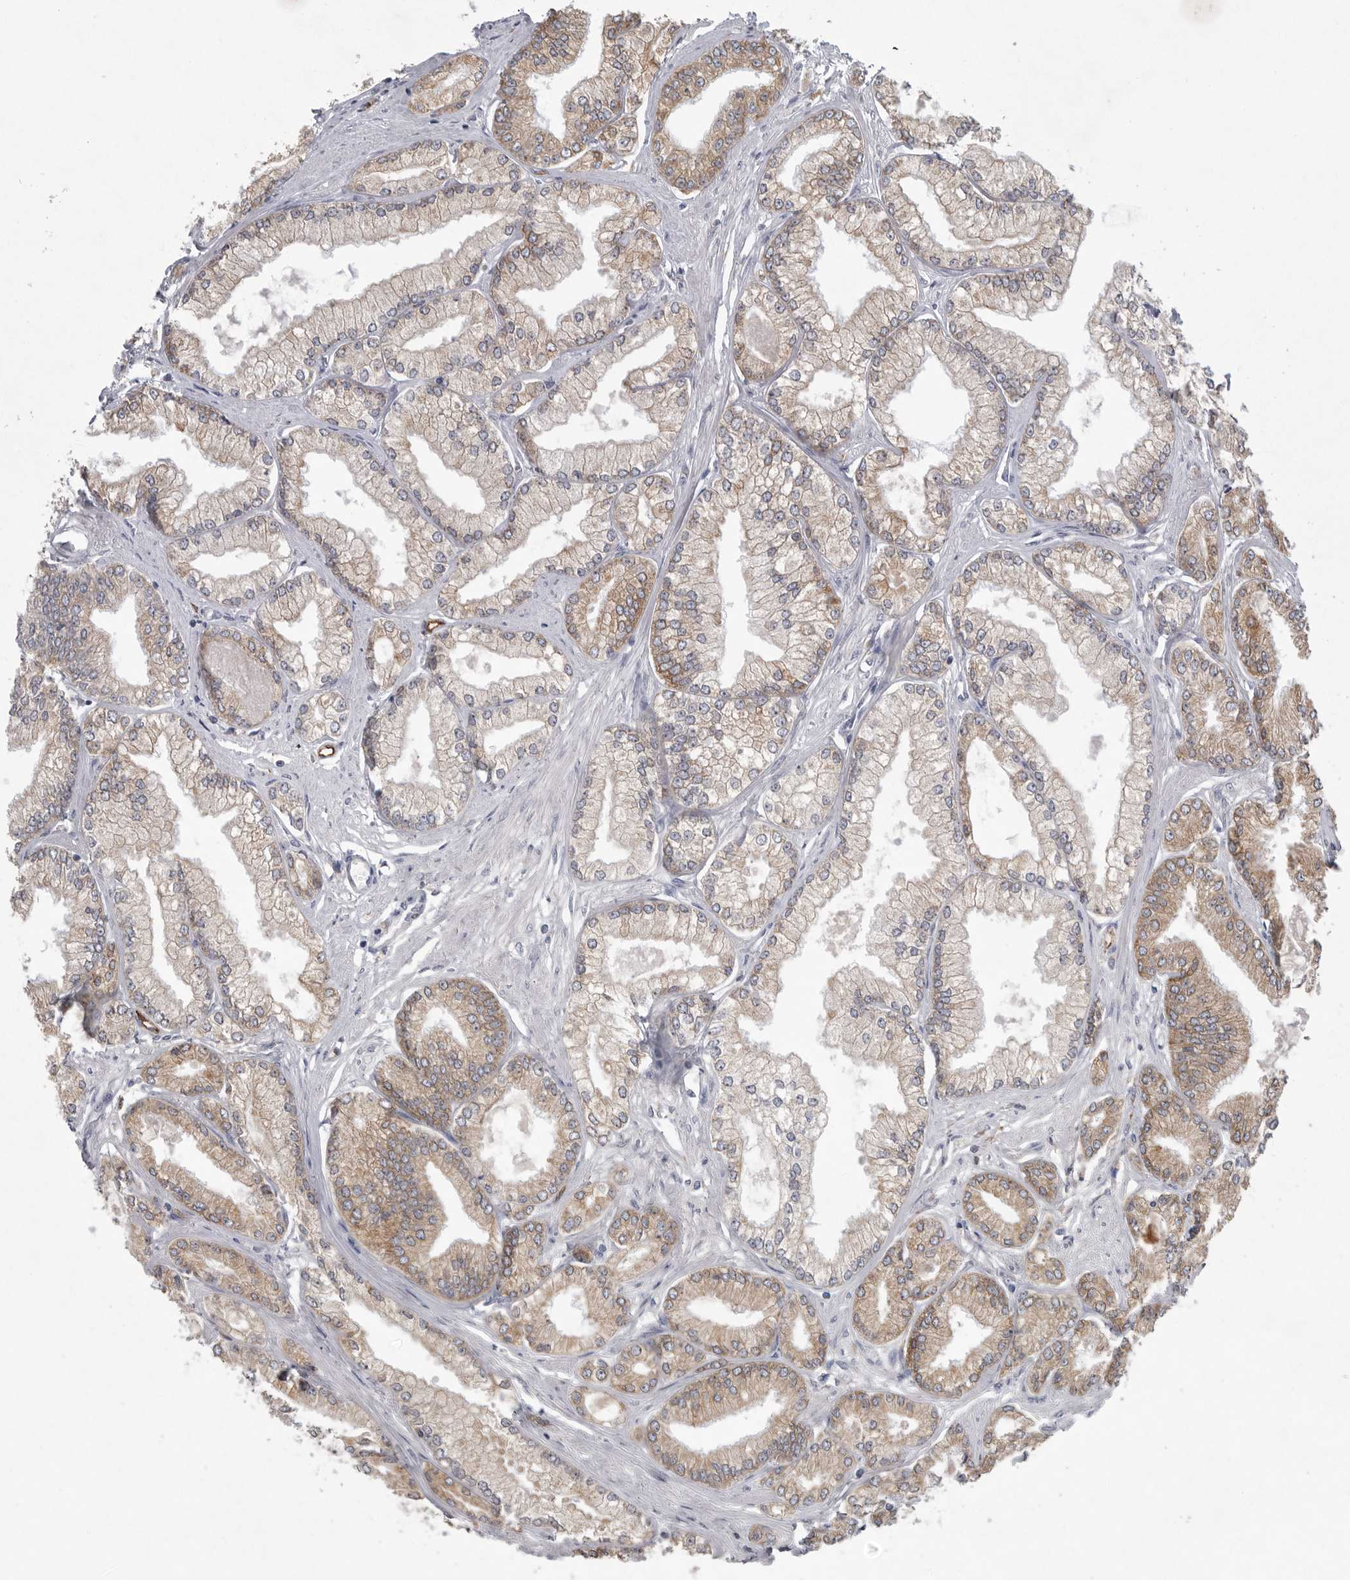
{"staining": {"intensity": "moderate", "quantity": "25%-75%", "location": "cytoplasmic/membranous"}, "tissue": "prostate cancer", "cell_type": "Tumor cells", "image_type": "cancer", "snomed": [{"axis": "morphology", "description": "Adenocarcinoma, Low grade"}, {"axis": "topography", "description": "Prostate"}], "caption": "Prostate cancer (low-grade adenocarcinoma) was stained to show a protein in brown. There is medium levels of moderate cytoplasmic/membranous expression in about 25%-75% of tumor cells.", "gene": "MINPP1", "patient": {"sex": "male", "age": 52}}